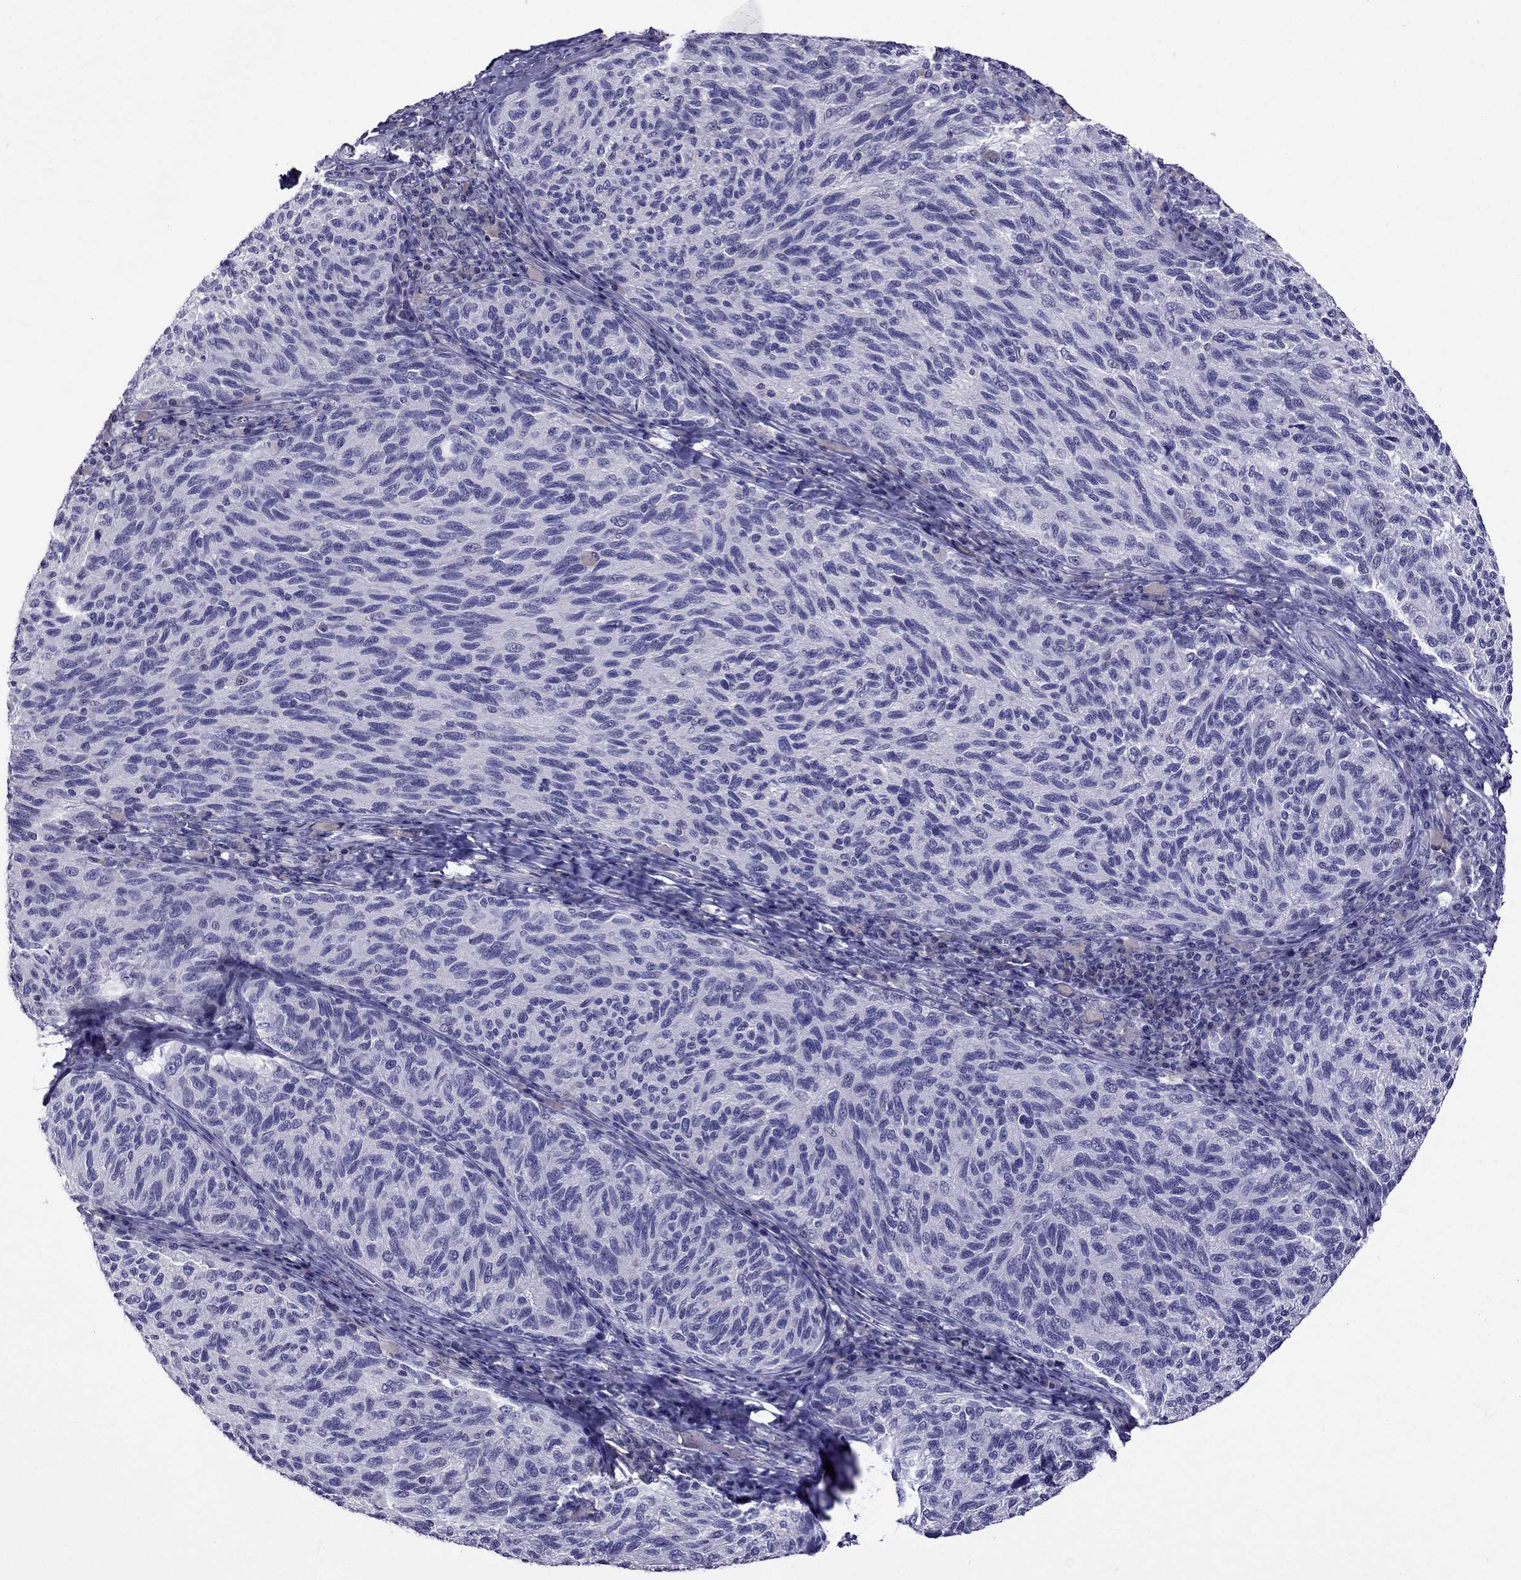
{"staining": {"intensity": "negative", "quantity": "none", "location": "none"}, "tissue": "melanoma", "cell_type": "Tumor cells", "image_type": "cancer", "snomed": [{"axis": "morphology", "description": "Malignant melanoma, NOS"}, {"axis": "topography", "description": "Skin"}], "caption": "Tumor cells are negative for protein expression in human melanoma. Nuclei are stained in blue.", "gene": "SPTBN4", "patient": {"sex": "female", "age": 73}}